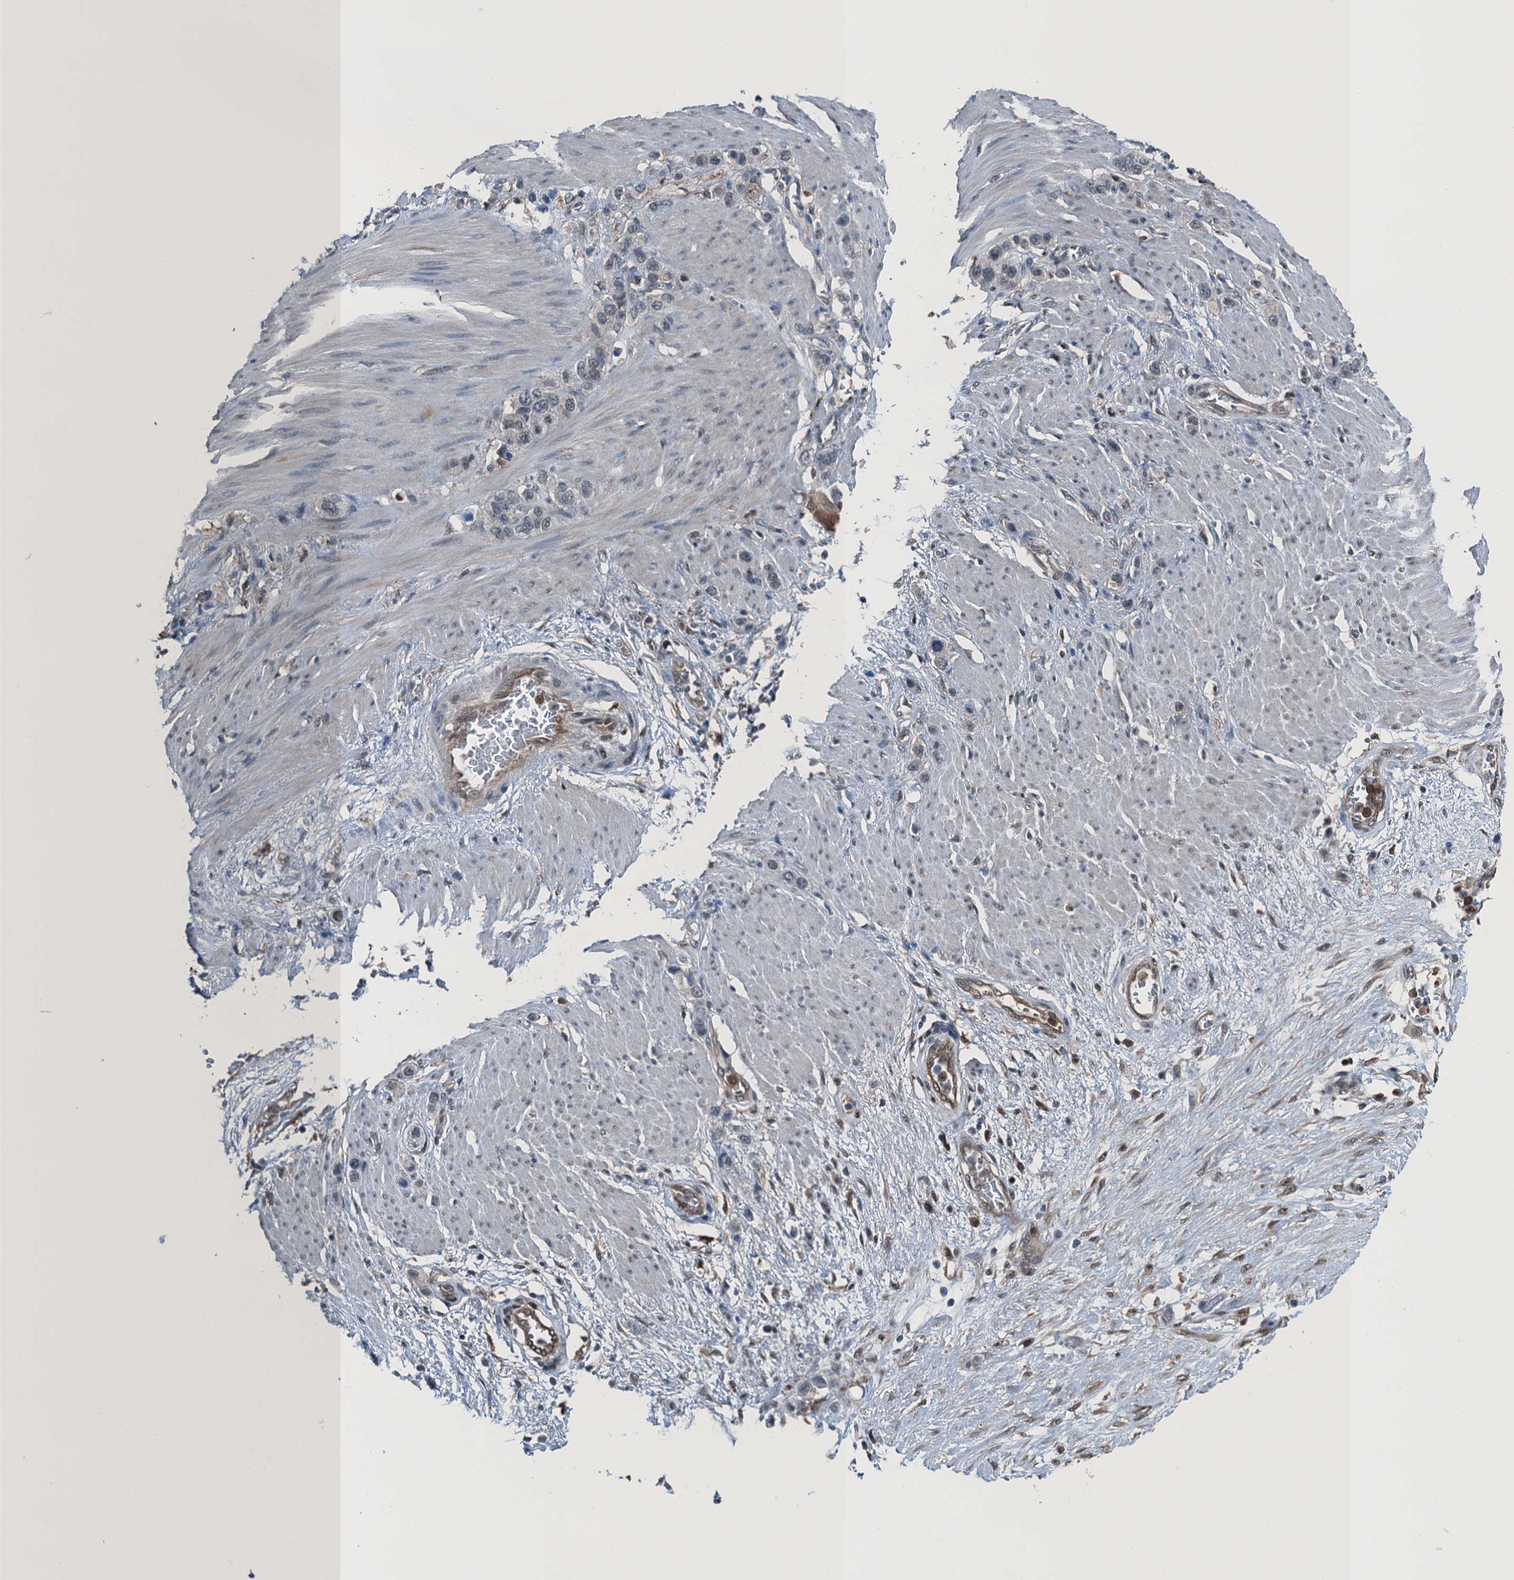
{"staining": {"intensity": "moderate", "quantity": "25%-75%", "location": "cytoplasmic/membranous,nuclear"}, "tissue": "stomach cancer", "cell_type": "Tumor cells", "image_type": "cancer", "snomed": [{"axis": "morphology", "description": "Adenocarcinoma, NOS"}, {"axis": "morphology", "description": "Adenocarcinoma, High grade"}, {"axis": "topography", "description": "Stomach, upper"}, {"axis": "topography", "description": "Stomach, lower"}], "caption": "Protein expression analysis of human stomach cancer (adenocarcinoma (high-grade)) reveals moderate cytoplasmic/membranous and nuclear expression in about 25%-75% of tumor cells.", "gene": "RNH1", "patient": {"sex": "female", "age": 65}}